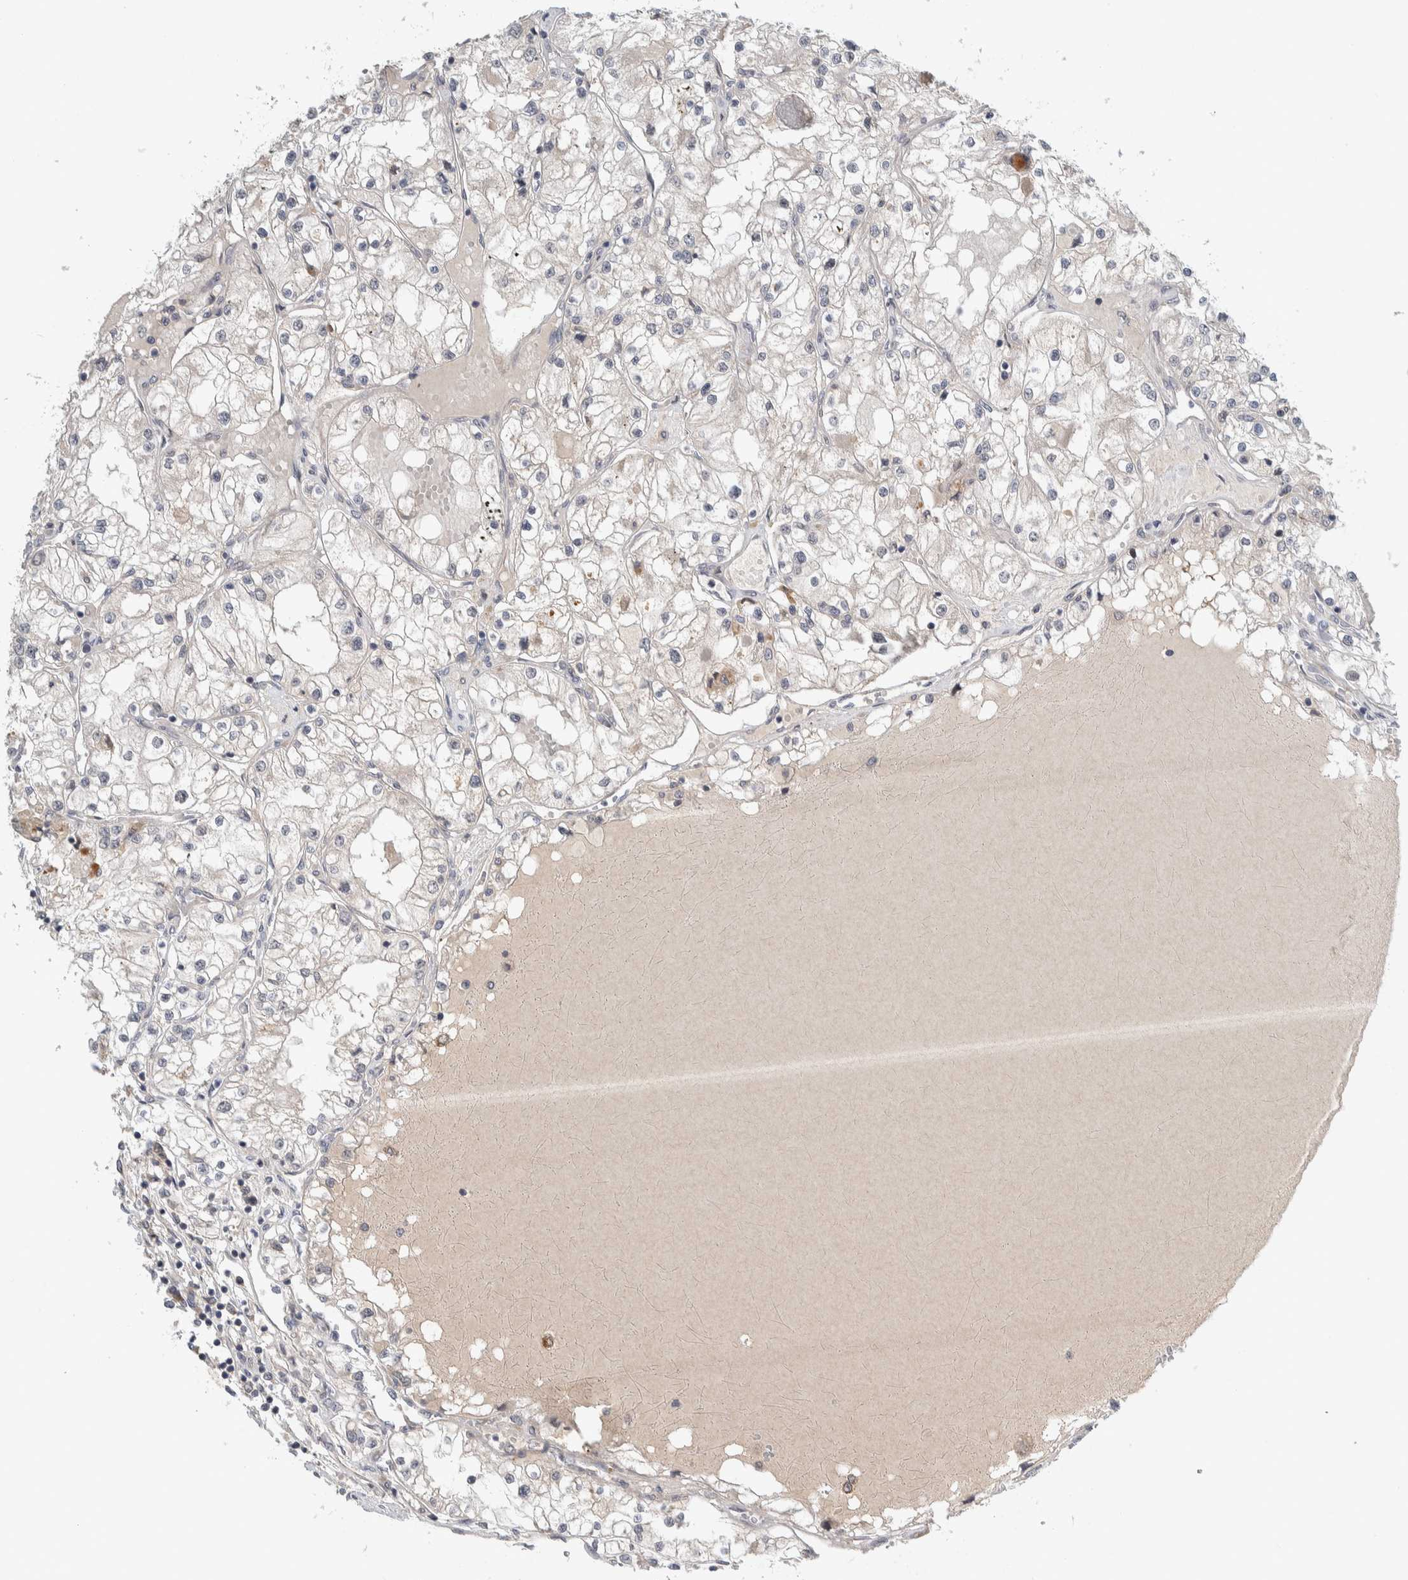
{"staining": {"intensity": "negative", "quantity": "none", "location": "none"}, "tissue": "renal cancer", "cell_type": "Tumor cells", "image_type": "cancer", "snomed": [{"axis": "morphology", "description": "Adenocarcinoma, NOS"}, {"axis": "topography", "description": "Kidney"}], "caption": "Tumor cells are negative for brown protein staining in adenocarcinoma (renal).", "gene": "MPRIP", "patient": {"sex": "male", "age": 68}}